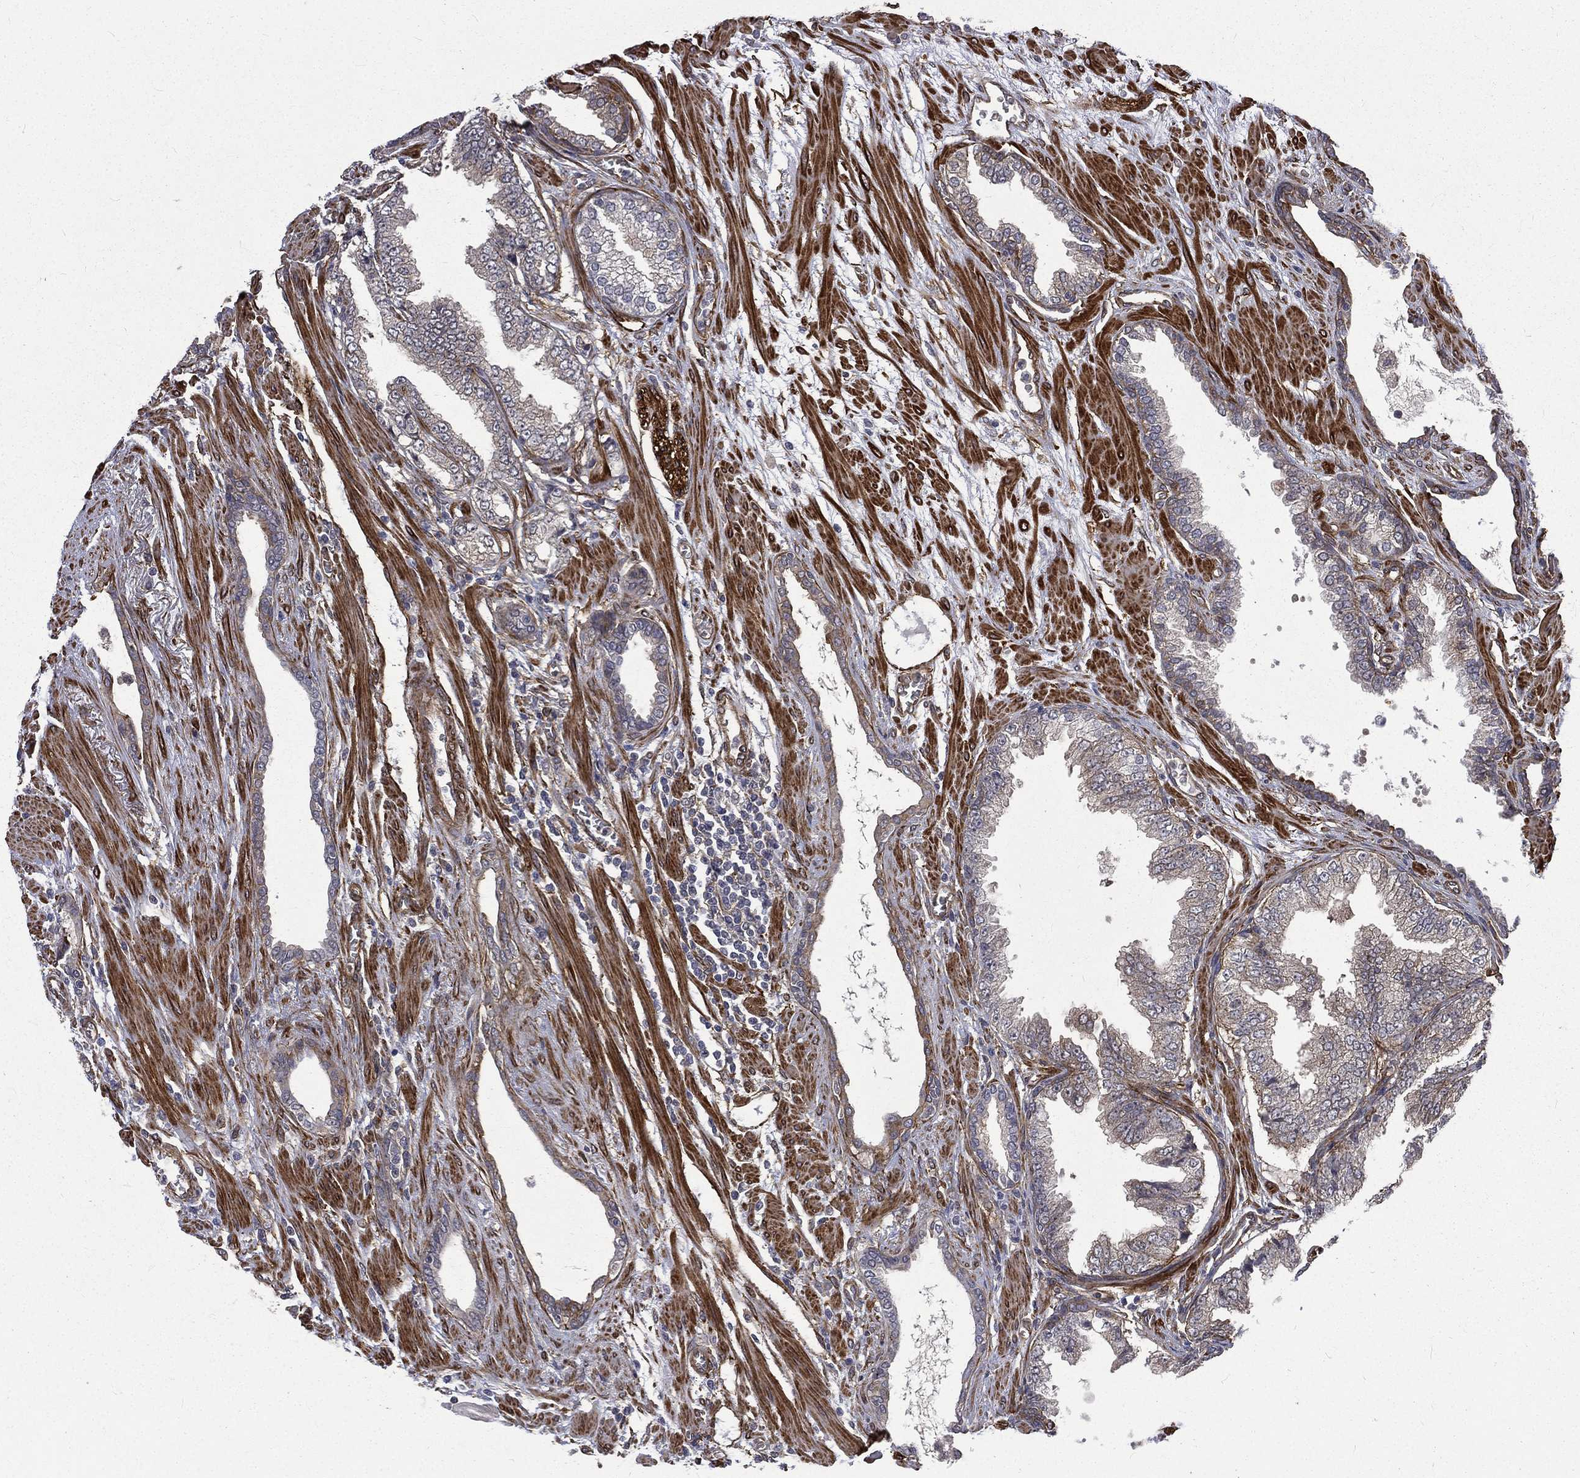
{"staining": {"intensity": "weak", "quantity": "<25%", "location": "cytoplasmic/membranous"}, "tissue": "prostate cancer", "cell_type": "Tumor cells", "image_type": "cancer", "snomed": [{"axis": "morphology", "description": "Adenocarcinoma, Low grade"}, {"axis": "topography", "description": "Prostate"}], "caption": "Immunohistochemistry (IHC) micrograph of low-grade adenocarcinoma (prostate) stained for a protein (brown), which exhibits no expression in tumor cells.", "gene": "PPFIBP1", "patient": {"sex": "male", "age": 69}}